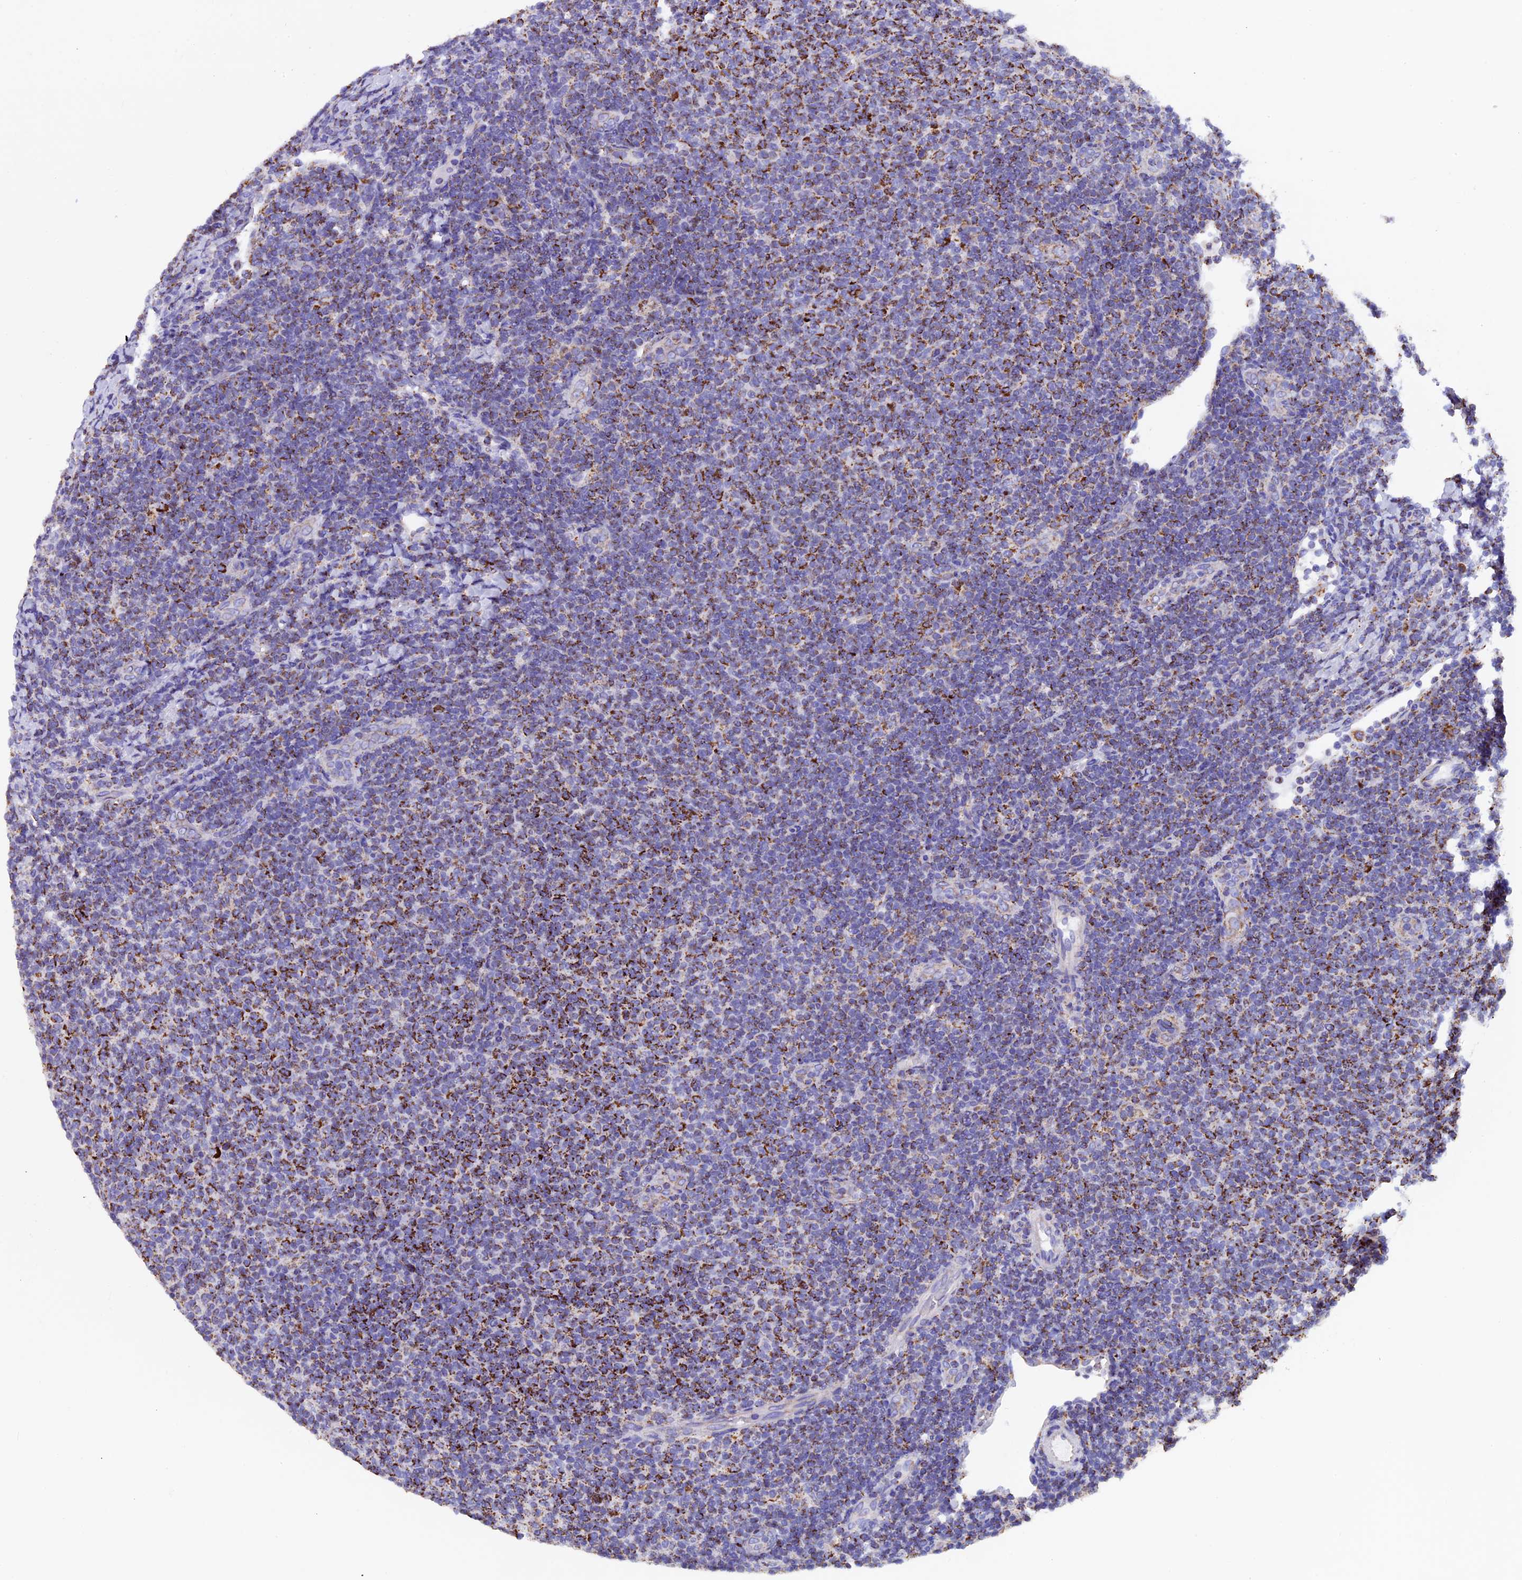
{"staining": {"intensity": "moderate", "quantity": "25%-75%", "location": "cytoplasmic/membranous"}, "tissue": "lymphoma", "cell_type": "Tumor cells", "image_type": "cancer", "snomed": [{"axis": "morphology", "description": "Malignant lymphoma, non-Hodgkin's type, Low grade"}, {"axis": "topography", "description": "Lymph node"}], "caption": "Immunohistochemical staining of lymphoma shows medium levels of moderate cytoplasmic/membranous positivity in approximately 25%-75% of tumor cells.", "gene": "SLC8B1", "patient": {"sex": "male", "age": 66}}